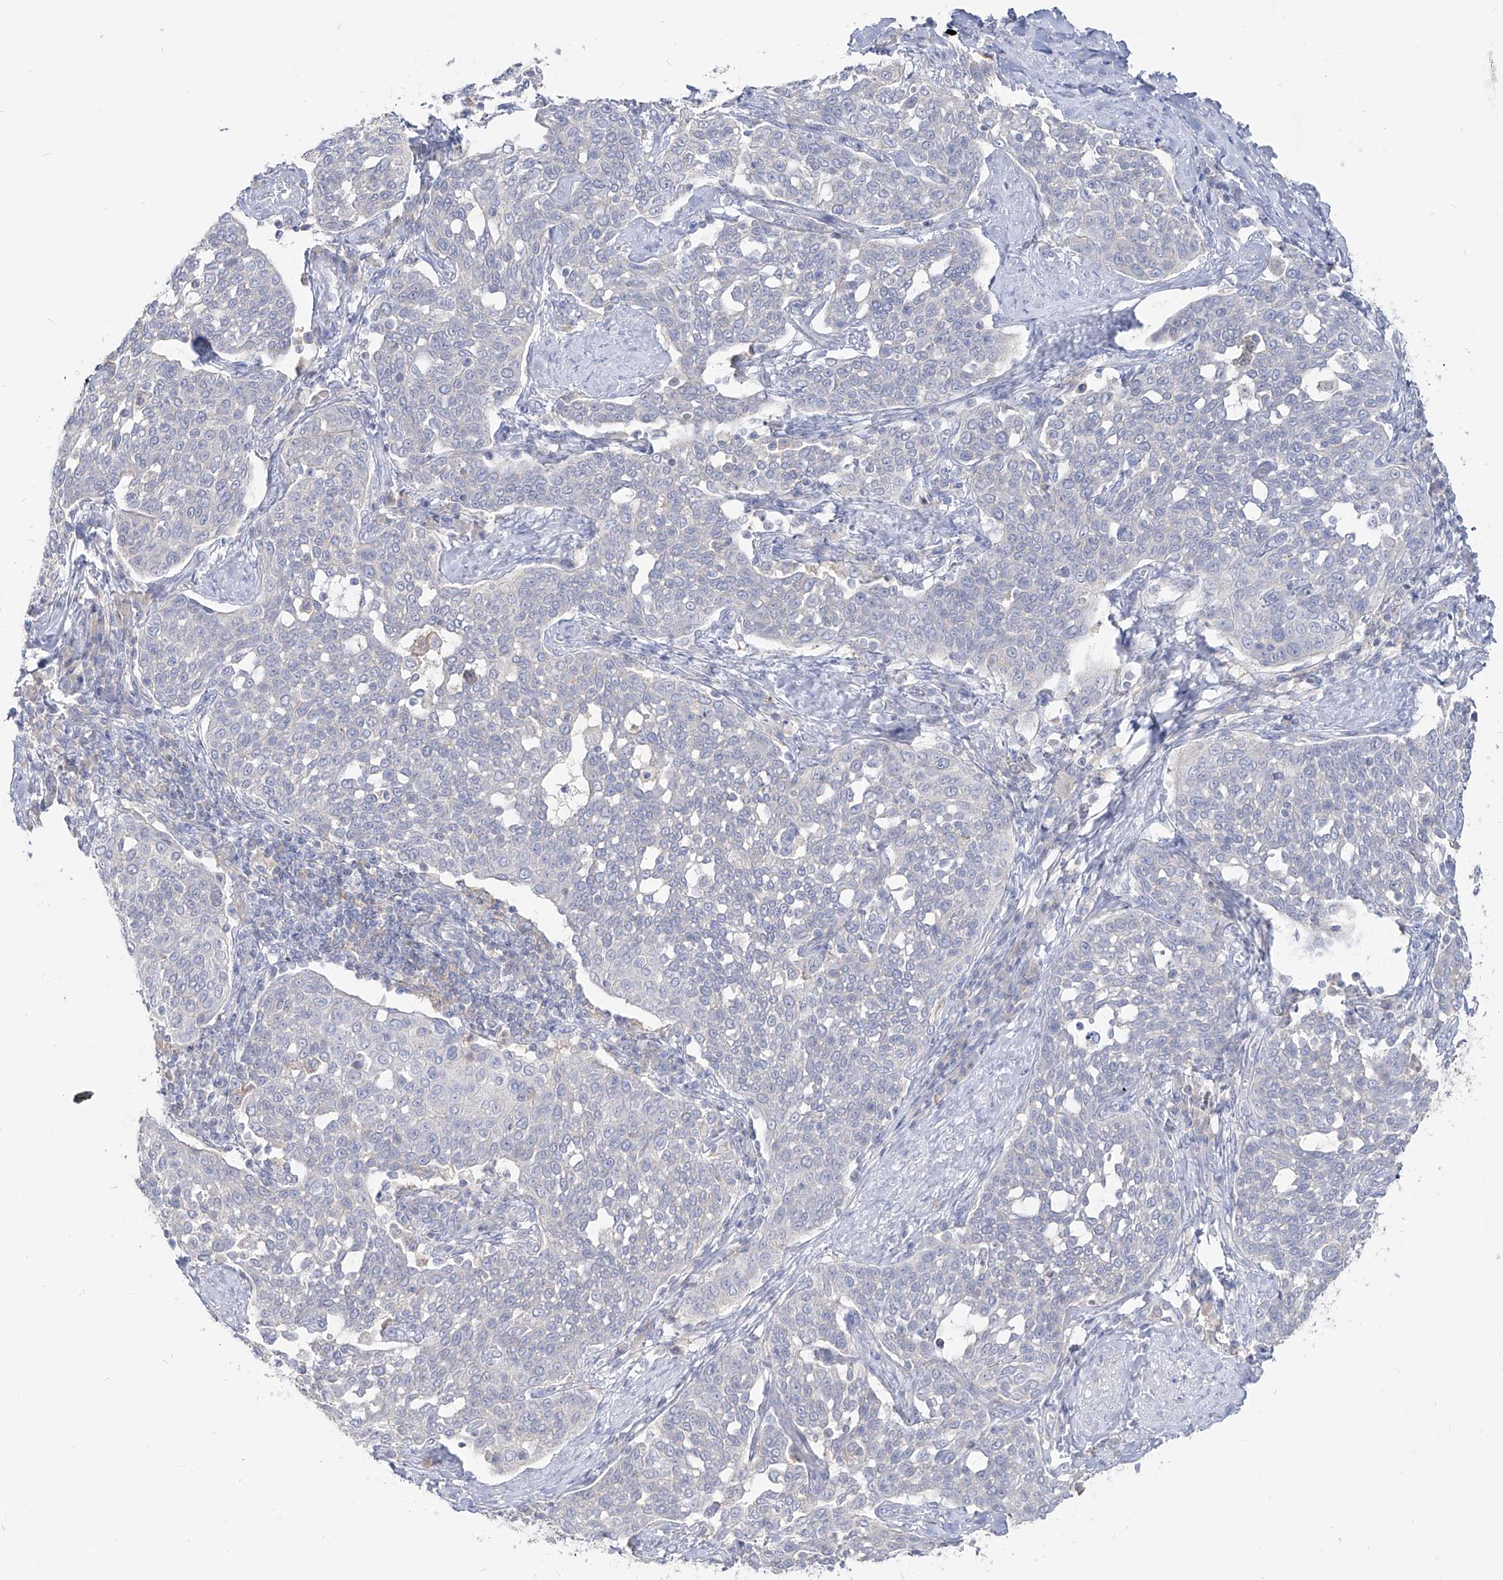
{"staining": {"intensity": "negative", "quantity": "none", "location": "none"}, "tissue": "cervical cancer", "cell_type": "Tumor cells", "image_type": "cancer", "snomed": [{"axis": "morphology", "description": "Squamous cell carcinoma, NOS"}, {"axis": "topography", "description": "Cervix"}], "caption": "The micrograph exhibits no staining of tumor cells in cervical squamous cell carcinoma.", "gene": "RBFOX3", "patient": {"sex": "female", "age": 34}}